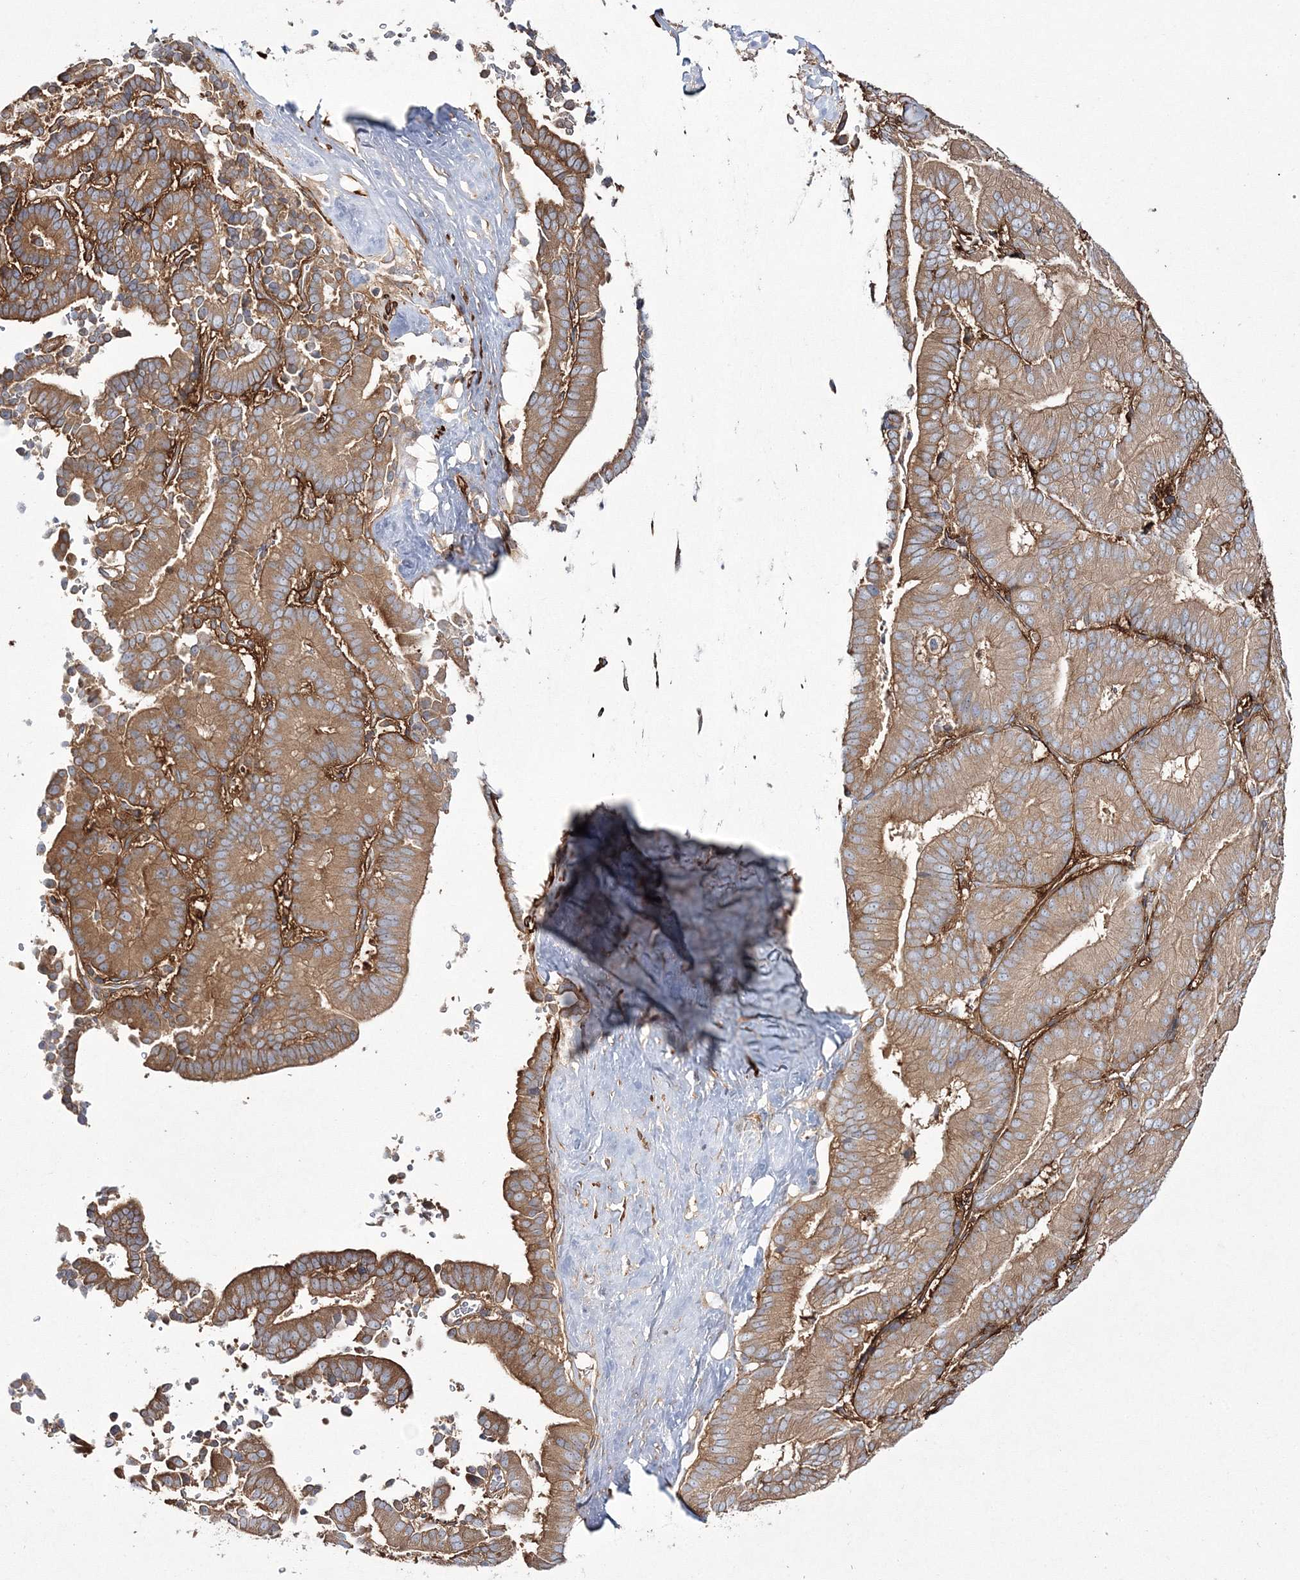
{"staining": {"intensity": "moderate", "quantity": "25%-75%", "location": "cytoplasmic/membranous"}, "tissue": "liver cancer", "cell_type": "Tumor cells", "image_type": "cancer", "snomed": [{"axis": "morphology", "description": "Cholangiocarcinoma"}, {"axis": "topography", "description": "Liver"}], "caption": "Liver cholangiocarcinoma tissue demonstrates moderate cytoplasmic/membranous expression in approximately 25%-75% of tumor cells Using DAB (brown) and hematoxylin (blue) stains, captured at high magnification using brightfield microscopy.", "gene": "ZSWIM6", "patient": {"sex": "female", "age": 75}}